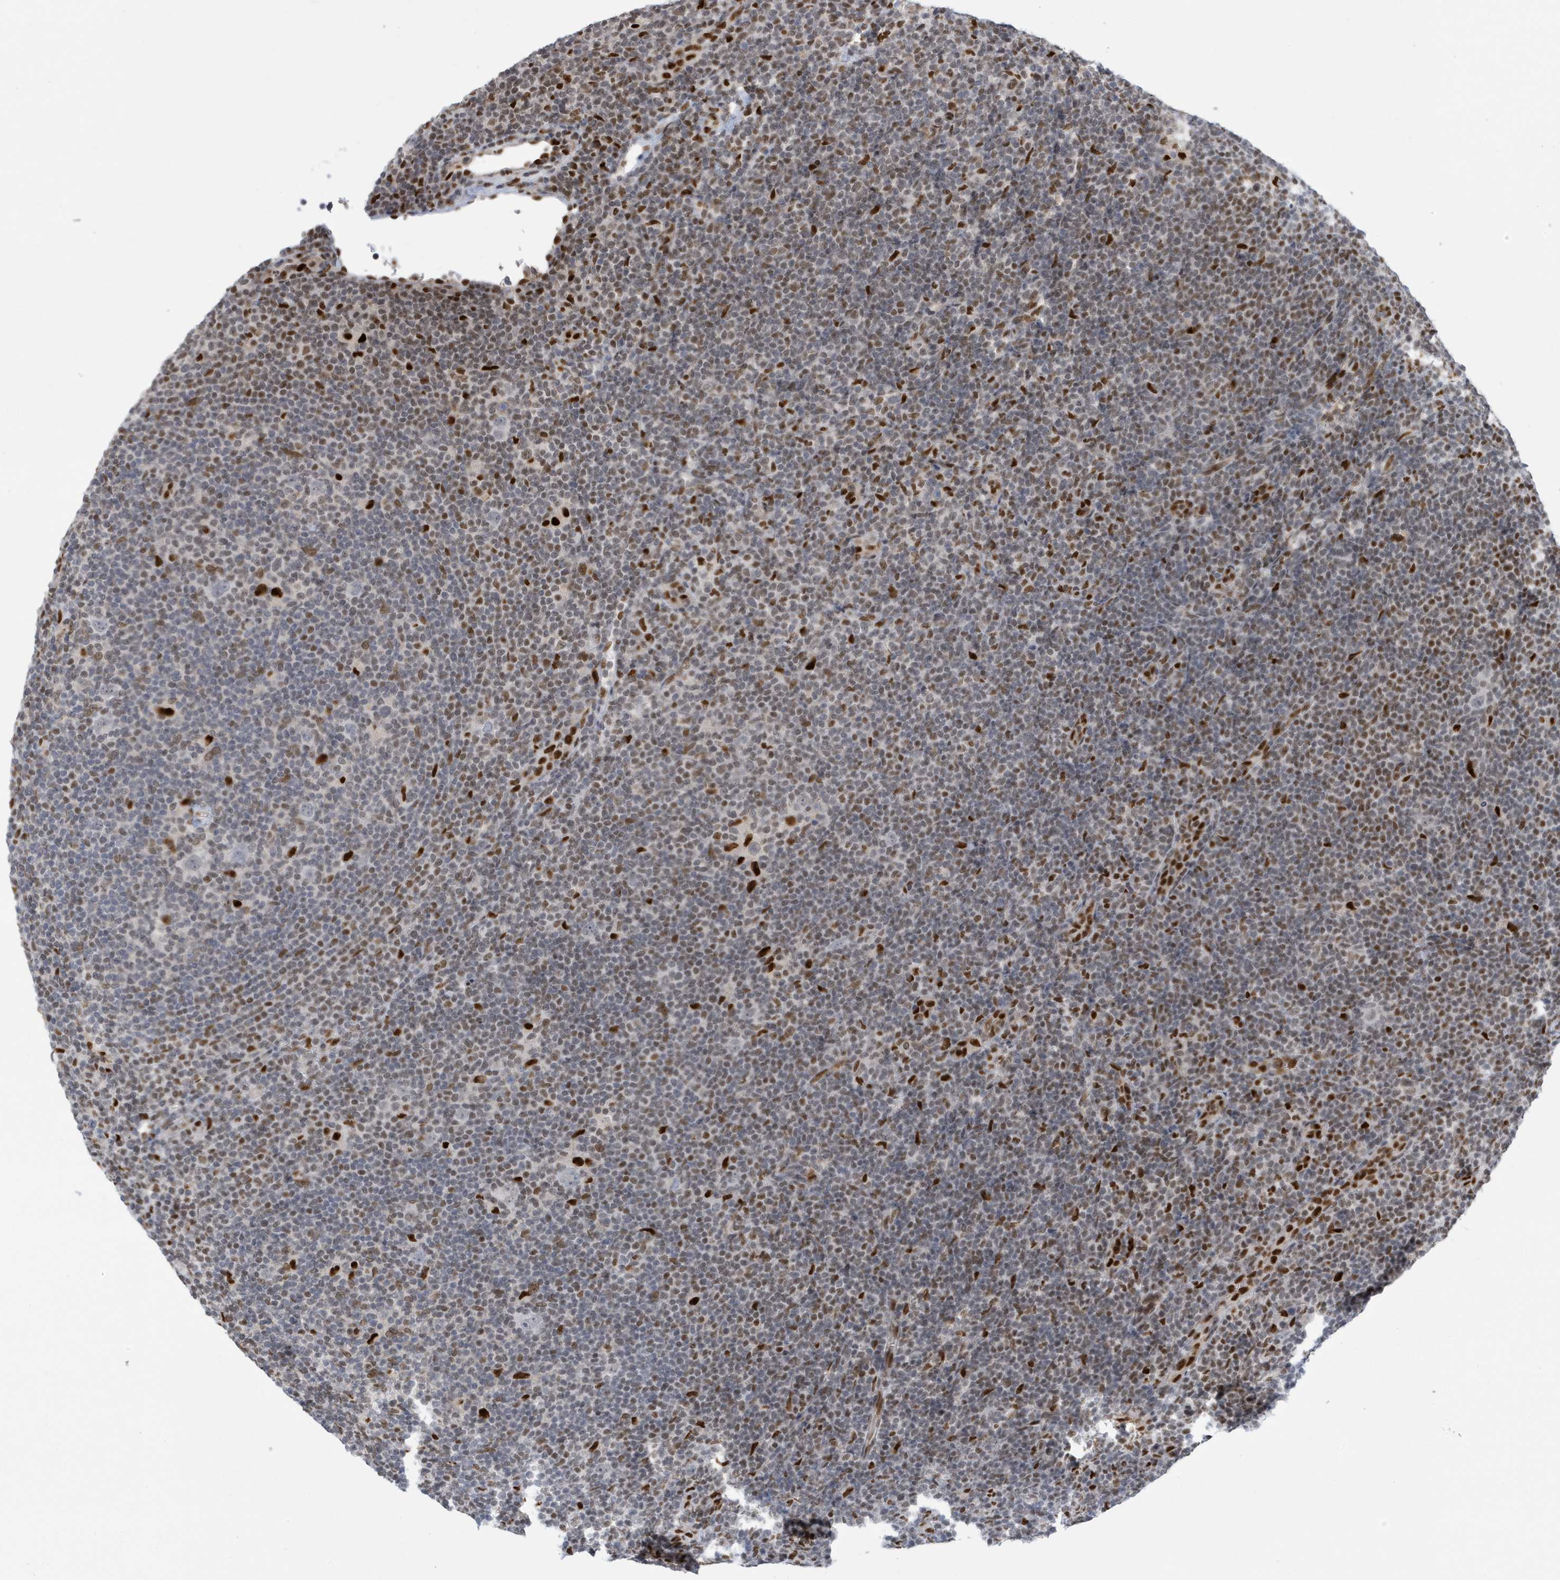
{"staining": {"intensity": "moderate", "quantity": "<25%", "location": "nuclear"}, "tissue": "lymphoma", "cell_type": "Tumor cells", "image_type": "cancer", "snomed": [{"axis": "morphology", "description": "Hodgkin's disease, NOS"}, {"axis": "topography", "description": "Lymph node"}], "caption": "Immunohistochemical staining of human lymphoma displays low levels of moderate nuclear staining in about <25% of tumor cells.", "gene": "PCYT1A", "patient": {"sex": "female", "age": 57}}